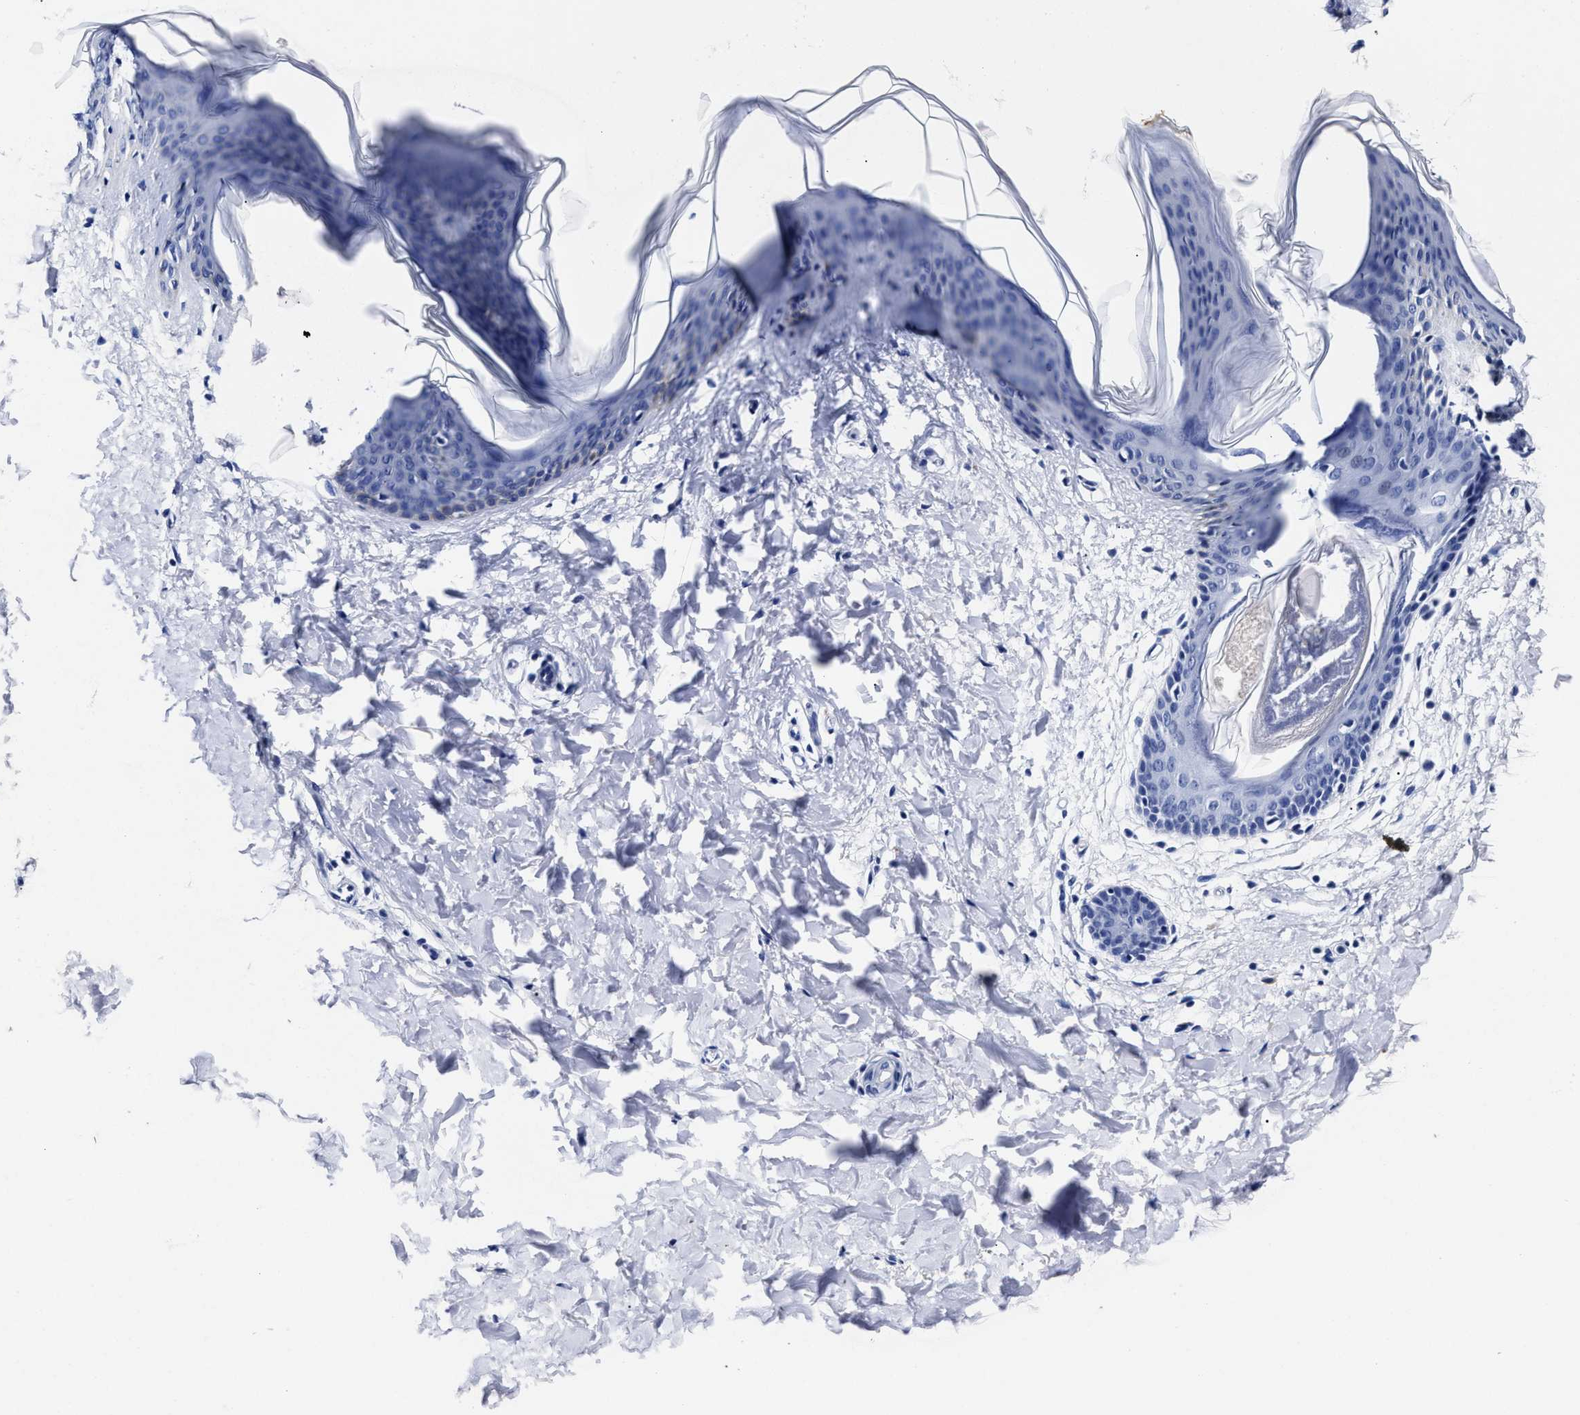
{"staining": {"intensity": "negative", "quantity": "none", "location": "none"}, "tissue": "skin", "cell_type": "Fibroblasts", "image_type": "normal", "snomed": [{"axis": "morphology", "description": "Normal tissue, NOS"}, {"axis": "topography", "description": "Skin"}], "caption": "The image shows no staining of fibroblasts in benign skin. (Stains: DAB immunohistochemistry (IHC) with hematoxylin counter stain, Microscopy: brightfield microscopy at high magnification).", "gene": "LRRC8E", "patient": {"sex": "female", "age": 17}}